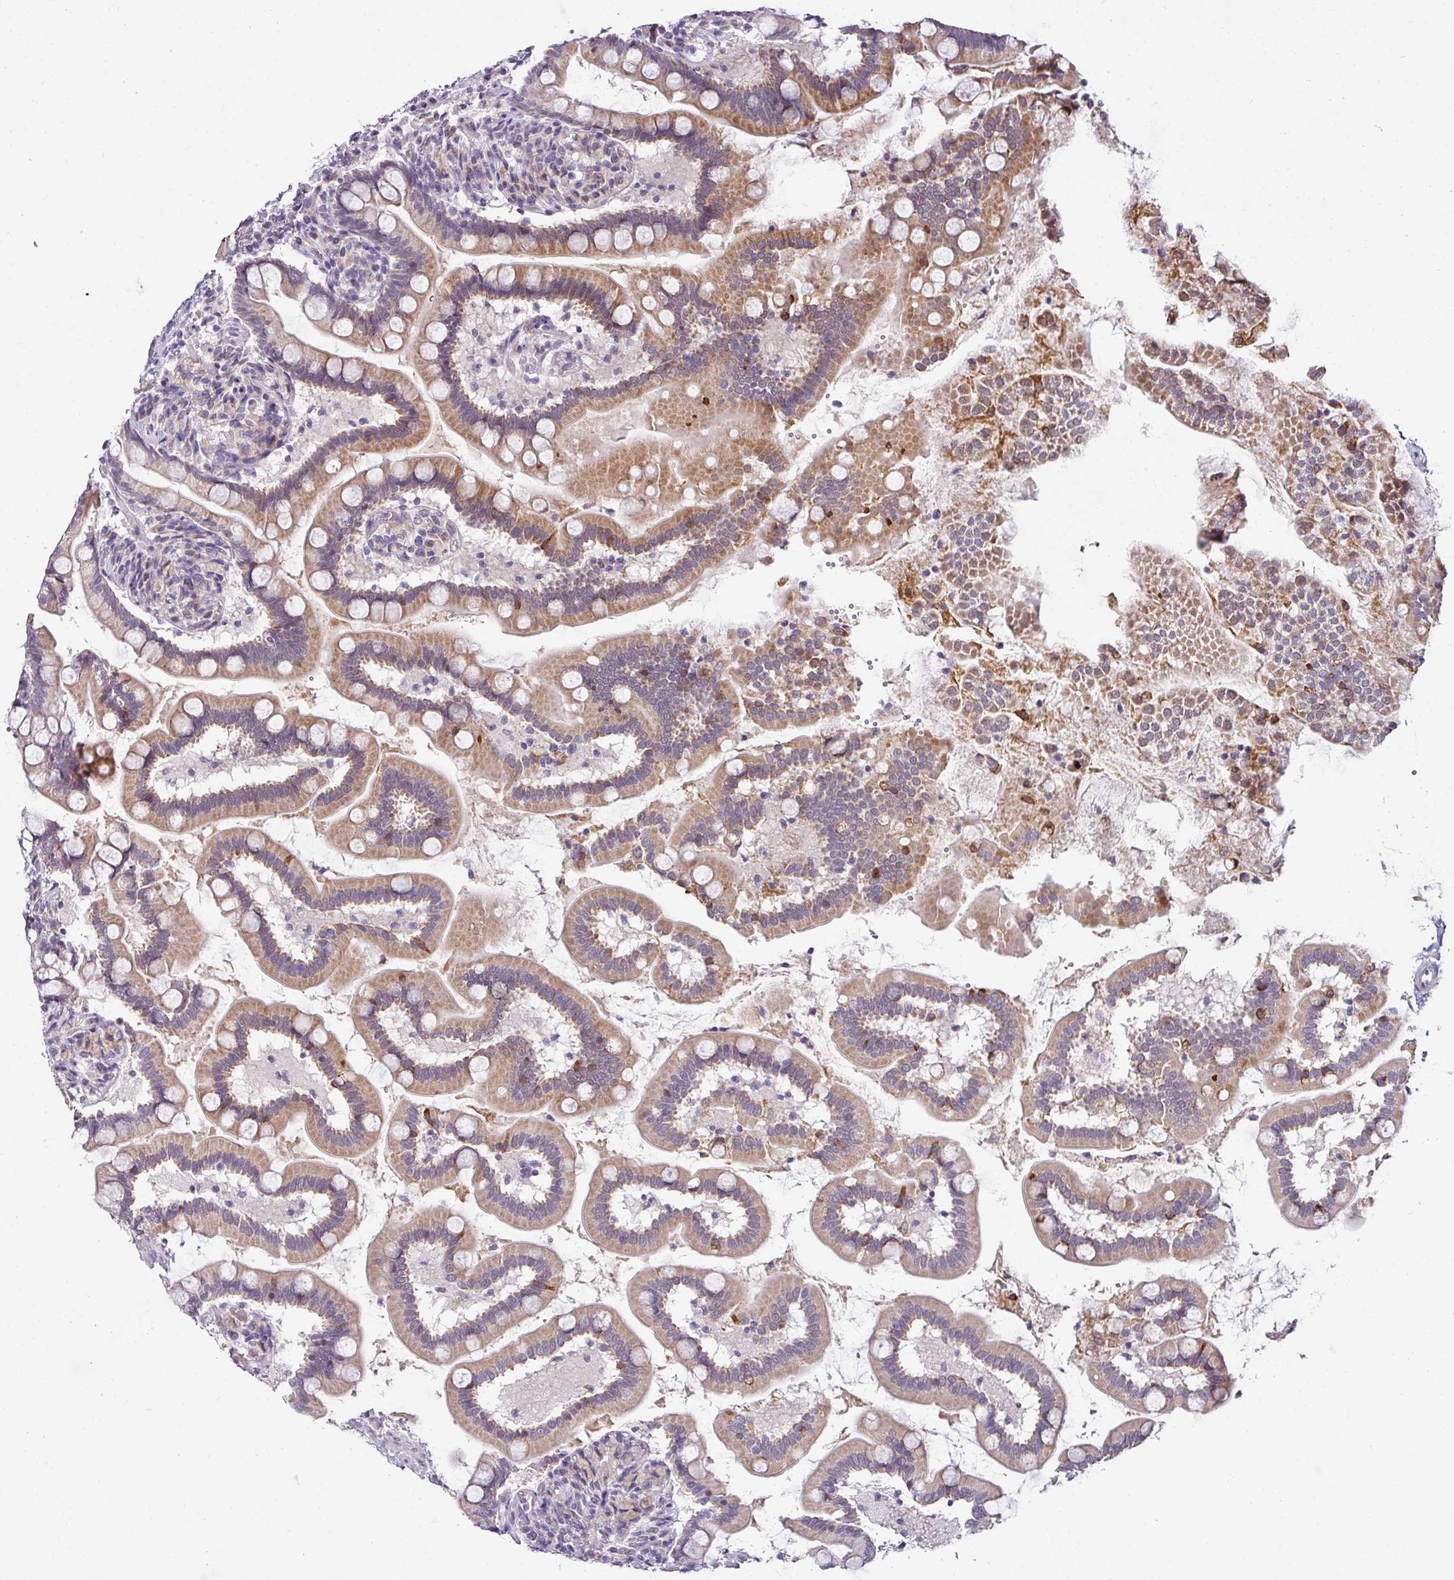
{"staining": {"intensity": "moderate", "quantity": ">75%", "location": "cytoplasmic/membranous"}, "tissue": "small intestine", "cell_type": "Glandular cells", "image_type": "normal", "snomed": [{"axis": "morphology", "description": "Normal tissue, NOS"}, {"axis": "topography", "description": "Small intestine"}], "caption": "Immunohistochemistry (IHC) image of unremarkable small intestine stained for a protein (brown), which shows medium levels of moderate cytoplasmic/membranous expression in about >75% of glandular cells.", "gene": "NAPSA", "patient": {"sex": "female", "age": 64}}